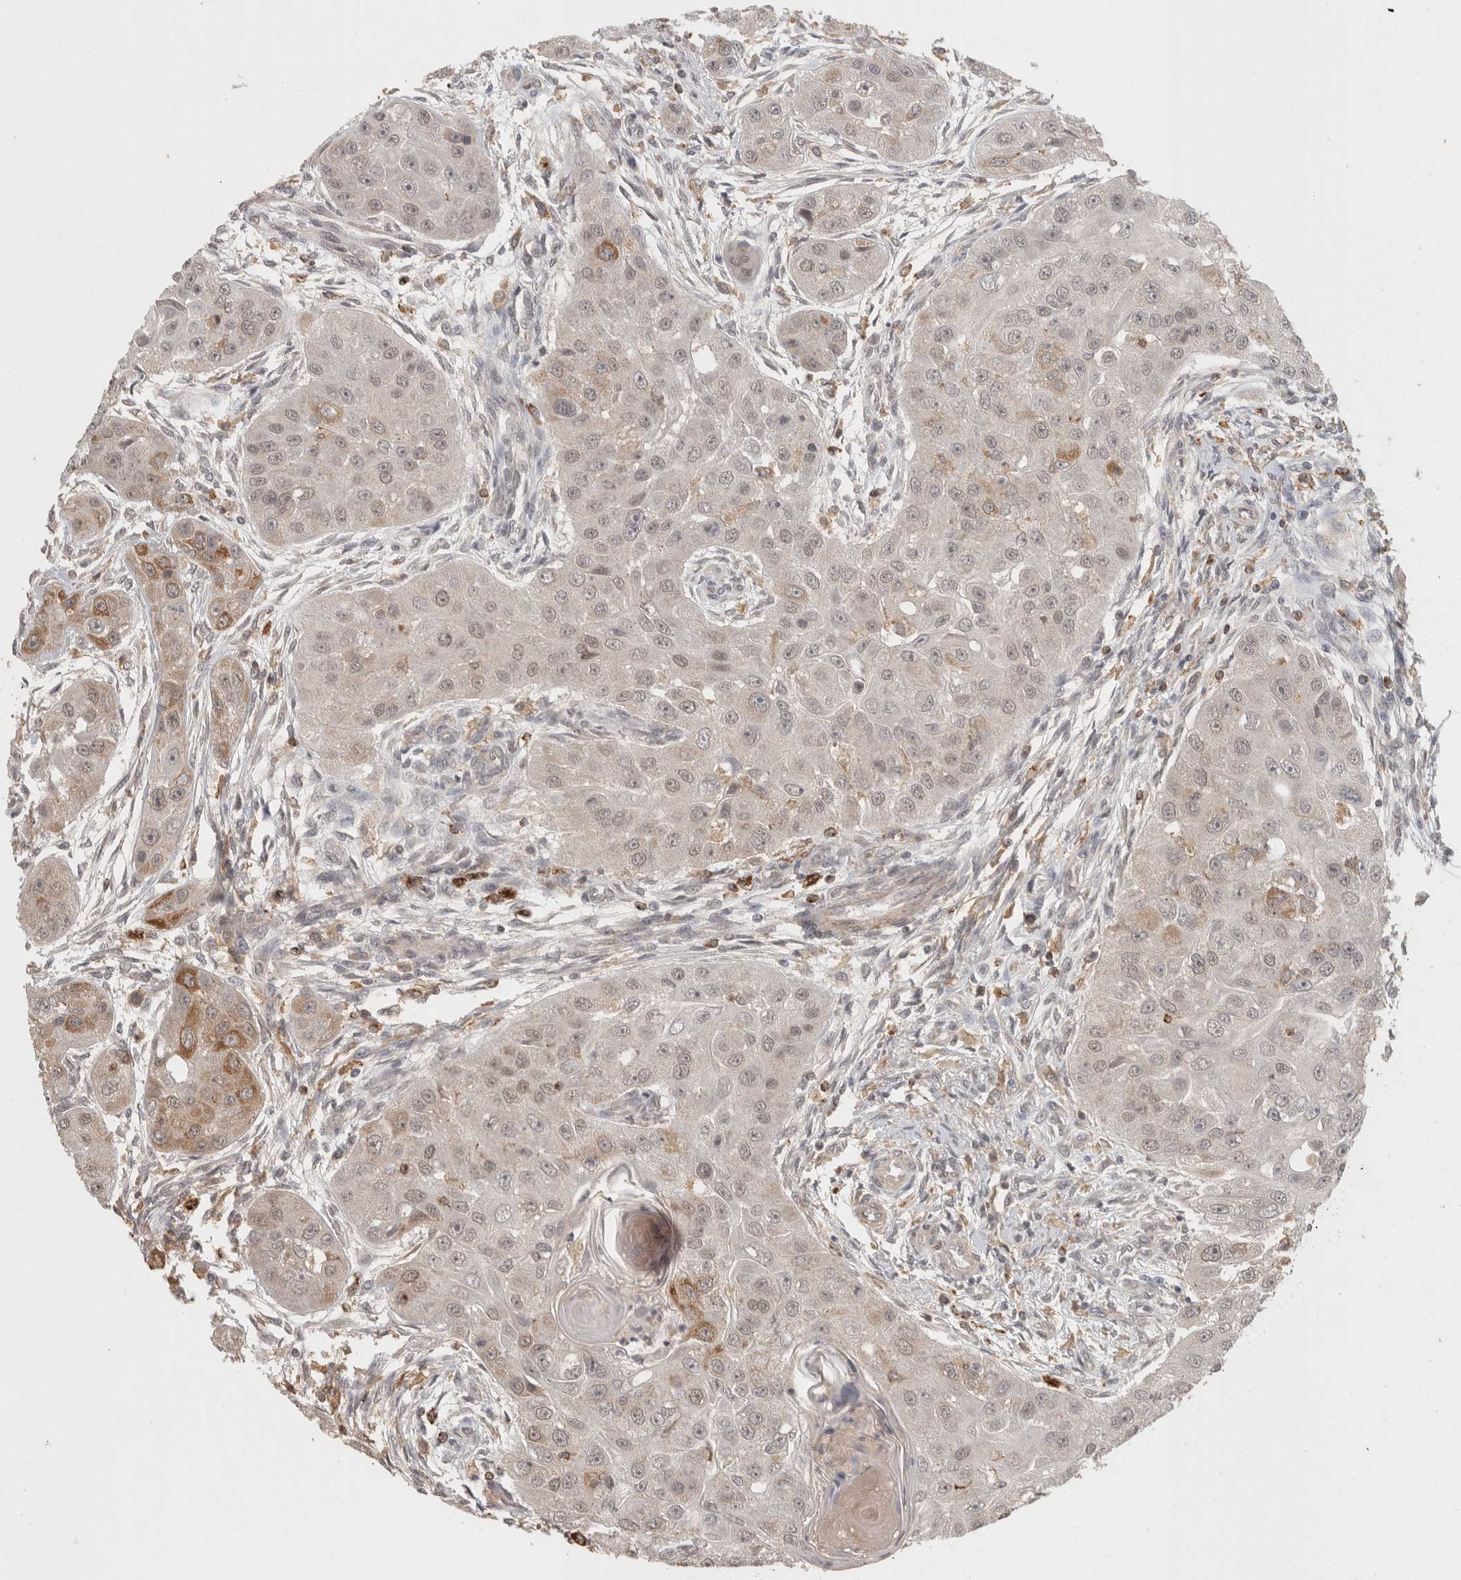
{"staining": {"intensity": "moderate", "quantity": "<25%", "location": "cytoplasmic/membranous"}, "tissue": "head and neck cancer", "cell_type": "Tumor cells", "image_type": "cancer", "snomed": [{"axis": "morphology", "description": "Normal tissue, NOS"}, {"axis": "morphology", "description": "Squamous cell carcinoma, NOS"}, {"axis": "topography", "description": "Skeletal muscle"}, {"axis": "topography", "description": "Head-Neck"}], "caption": "About <25% of tumor cells in human head and neck squamous cell carcinoma display moderate cytoplasmic/membranous protein staining as visualized by brown immunohistochemical staining.", "gene": "HAVCR2", "patient": {"sex": "male", "age": 51}}